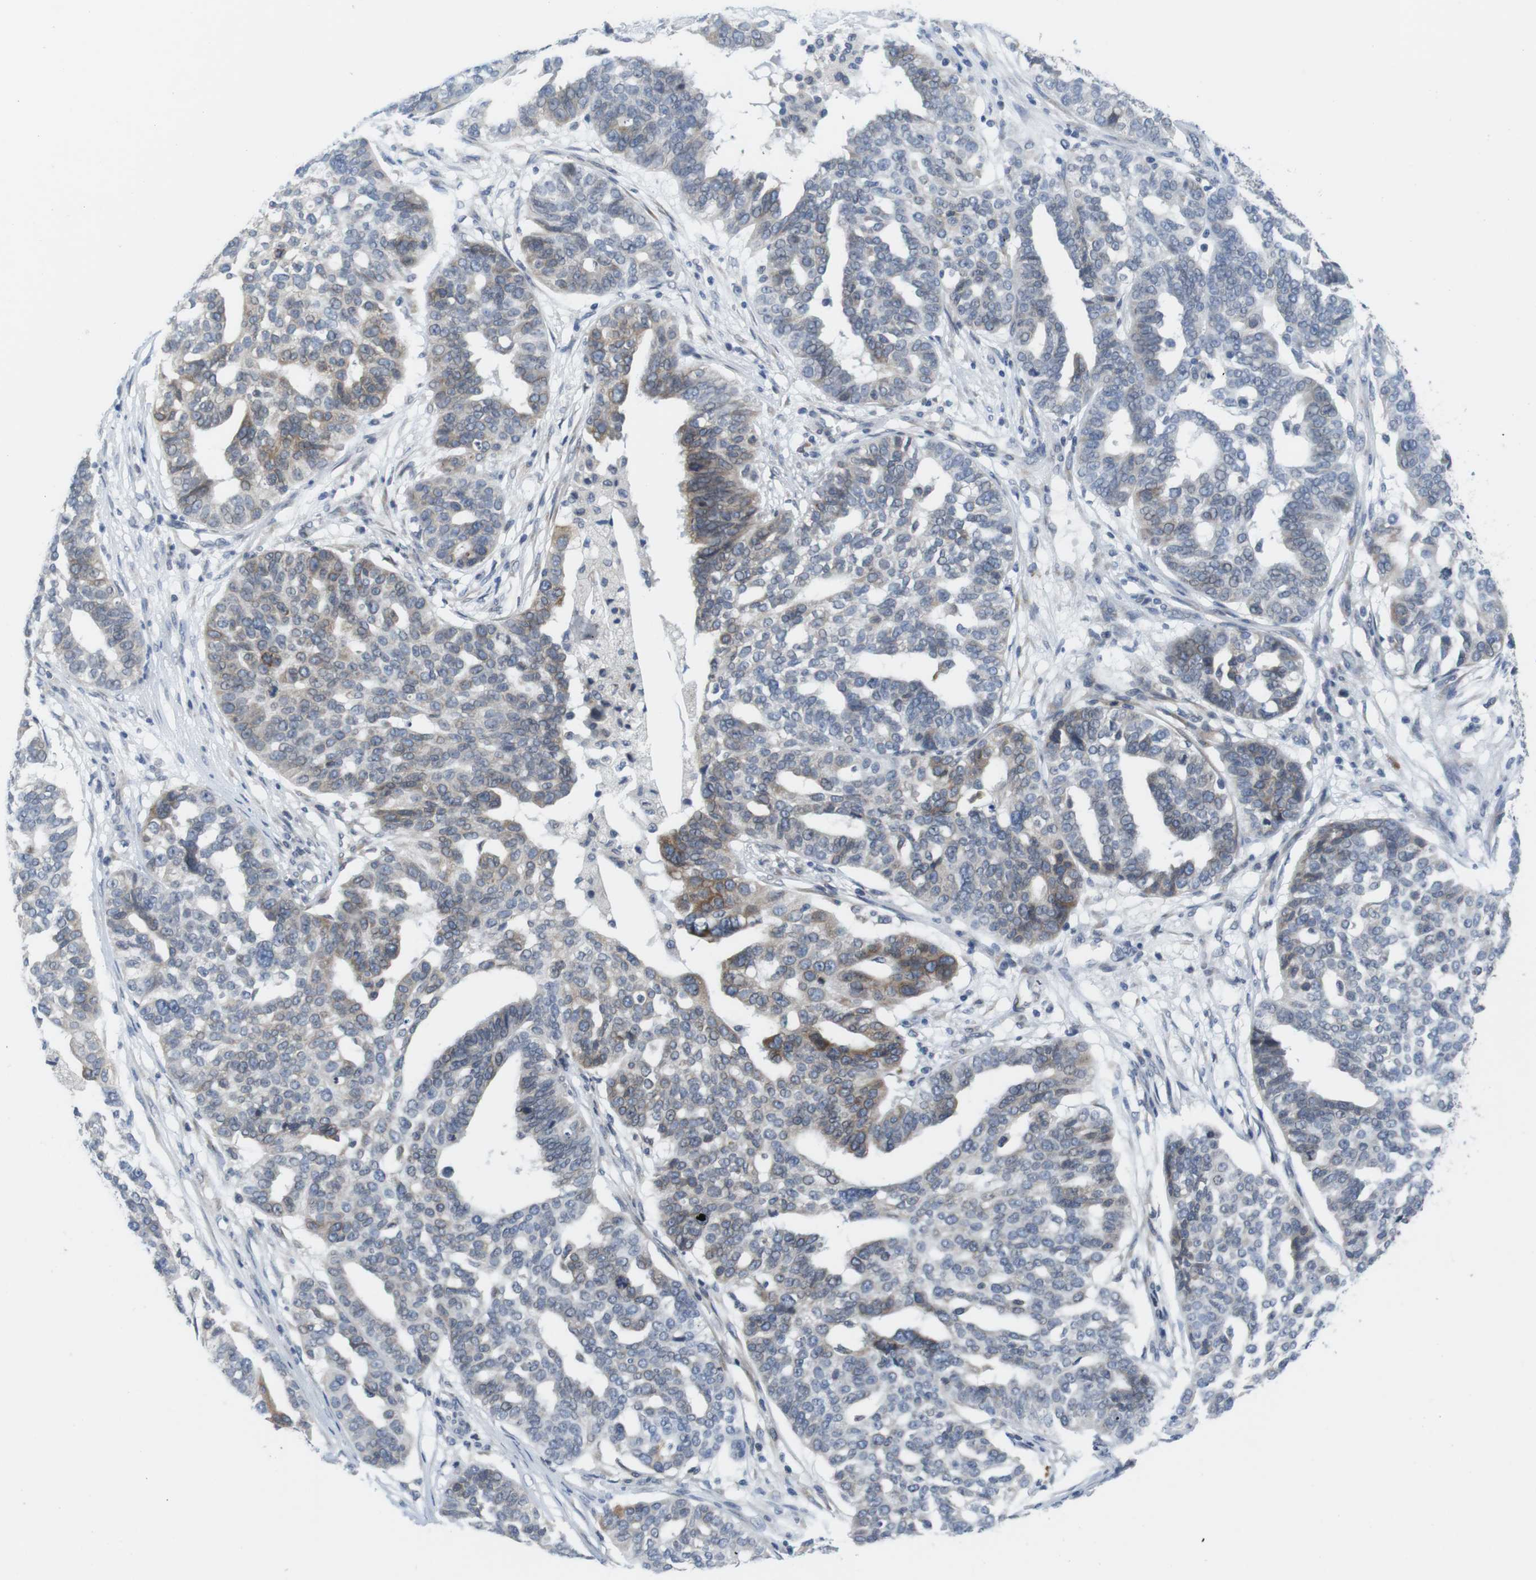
{"staining": {"intensity": "moderate", "quantity": "<25%", "location": "cytoplasmic/membranous"}, "tissue": "ovarian cancer", "cell_type": "Tumor cells", "image_type": "cancer", "snomed": [{"axis": "morphology", "description": "Cystadenocarcinoma, serous, NOS"}, {"axis": "topography", "description": "Ovary"}], "caption": "This image demonstrates immunohistochemistry staining of ovarian cancer (serous cystadenocarcinoma), with low moderate cytoplasmic/membranous staining in approximately <25% of tumor cells.", "gene": "ERGIC3", "patient": {"sex": "female", "age": 59}}